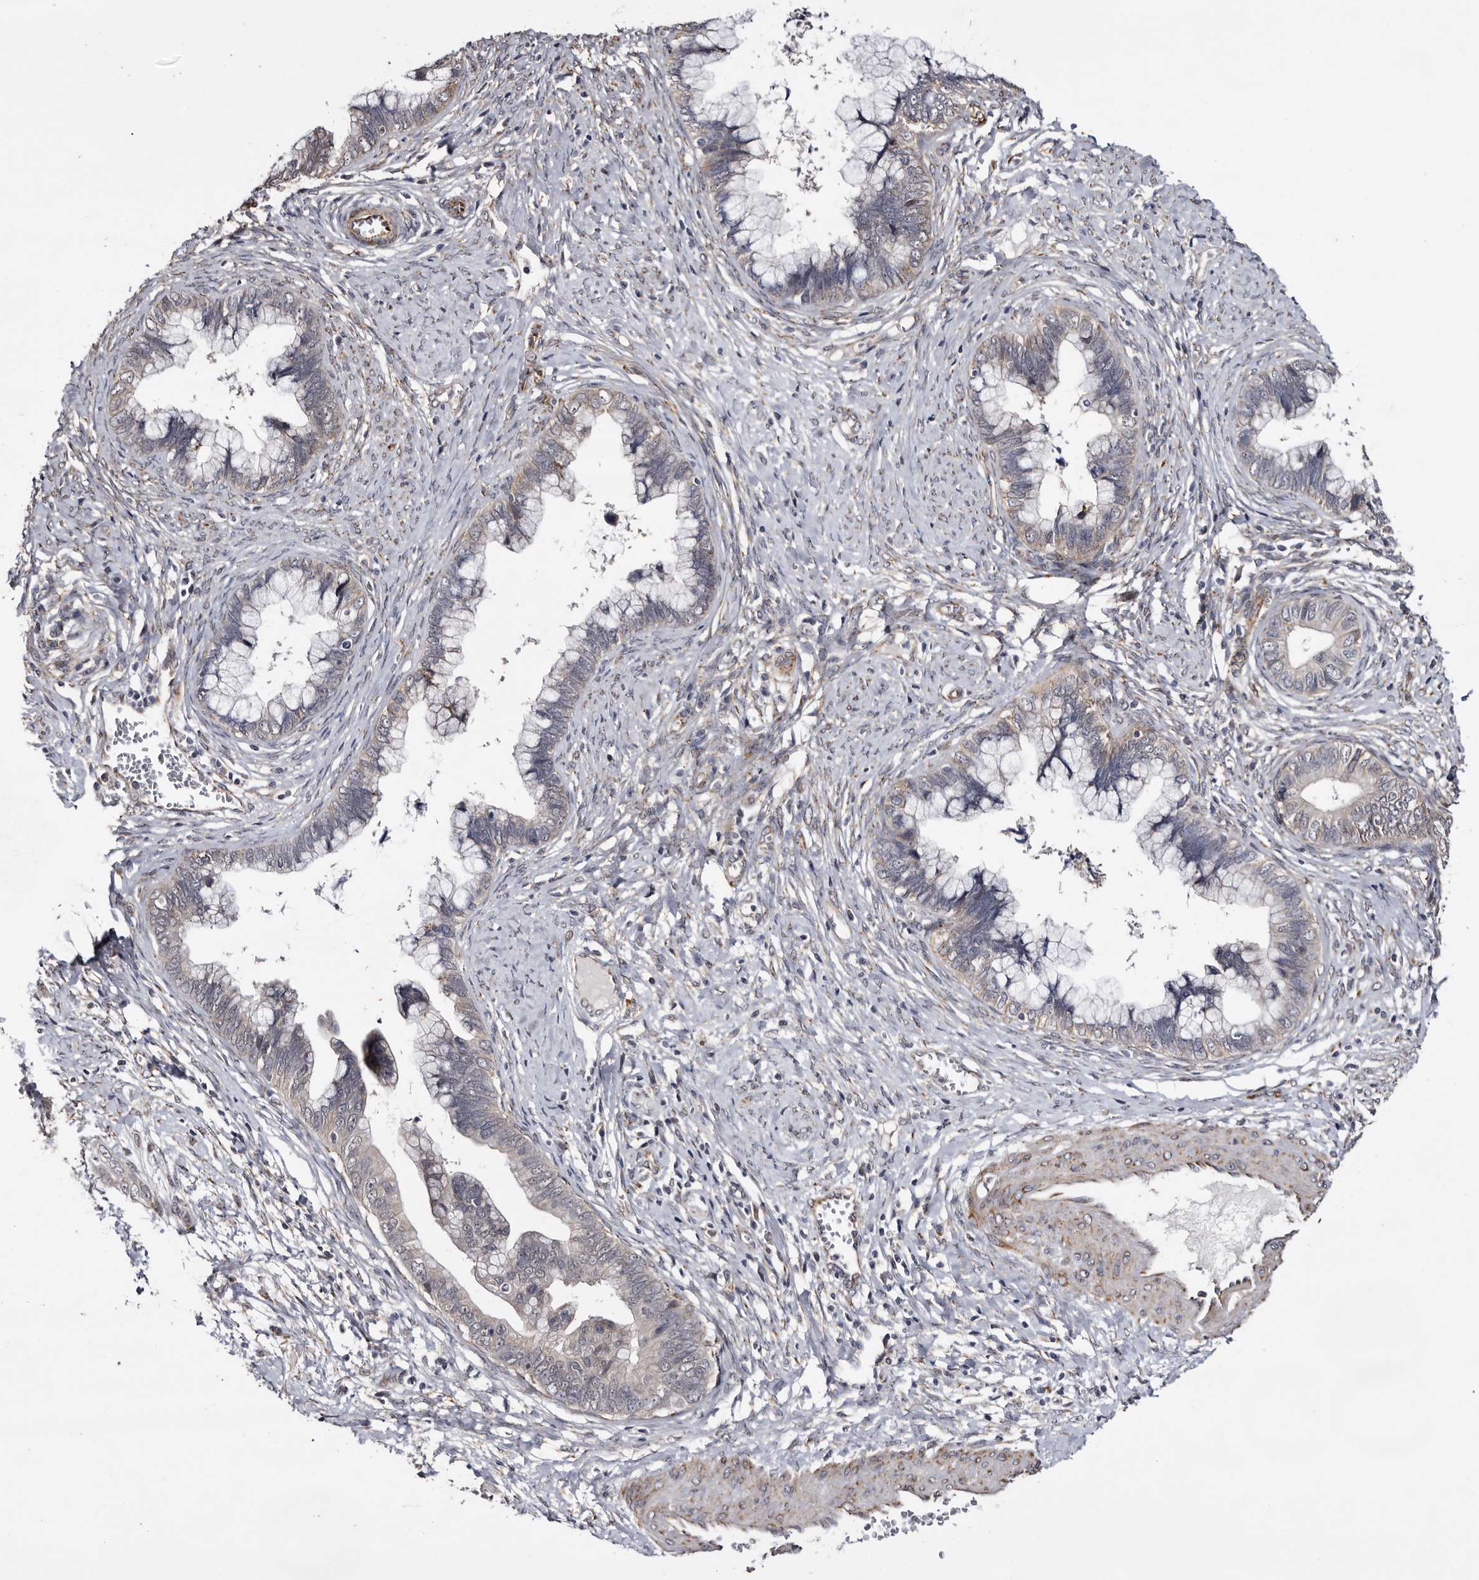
{"staining": {"intensity": "weak", "quantity": "<25%", "location": "cytoplasmic/membranous"}, "tissue": "cervical cancer", "cell_type": "Tumor cells", "image_type": "cancer", "snomed": [{"axis": "morphology", "description": "Adenocarcinoma, NOS"}, {"axis": "topography", "description": "Cervix"}], "caption": "DAB (3,3'-diaminobenzidine) immunohistochemical staining of human adenocarcinoma (cervical) shows no significant staining in tumor cells.", "gene": "ARMCX2", "patient": {"sex": "female", "age": 44}}